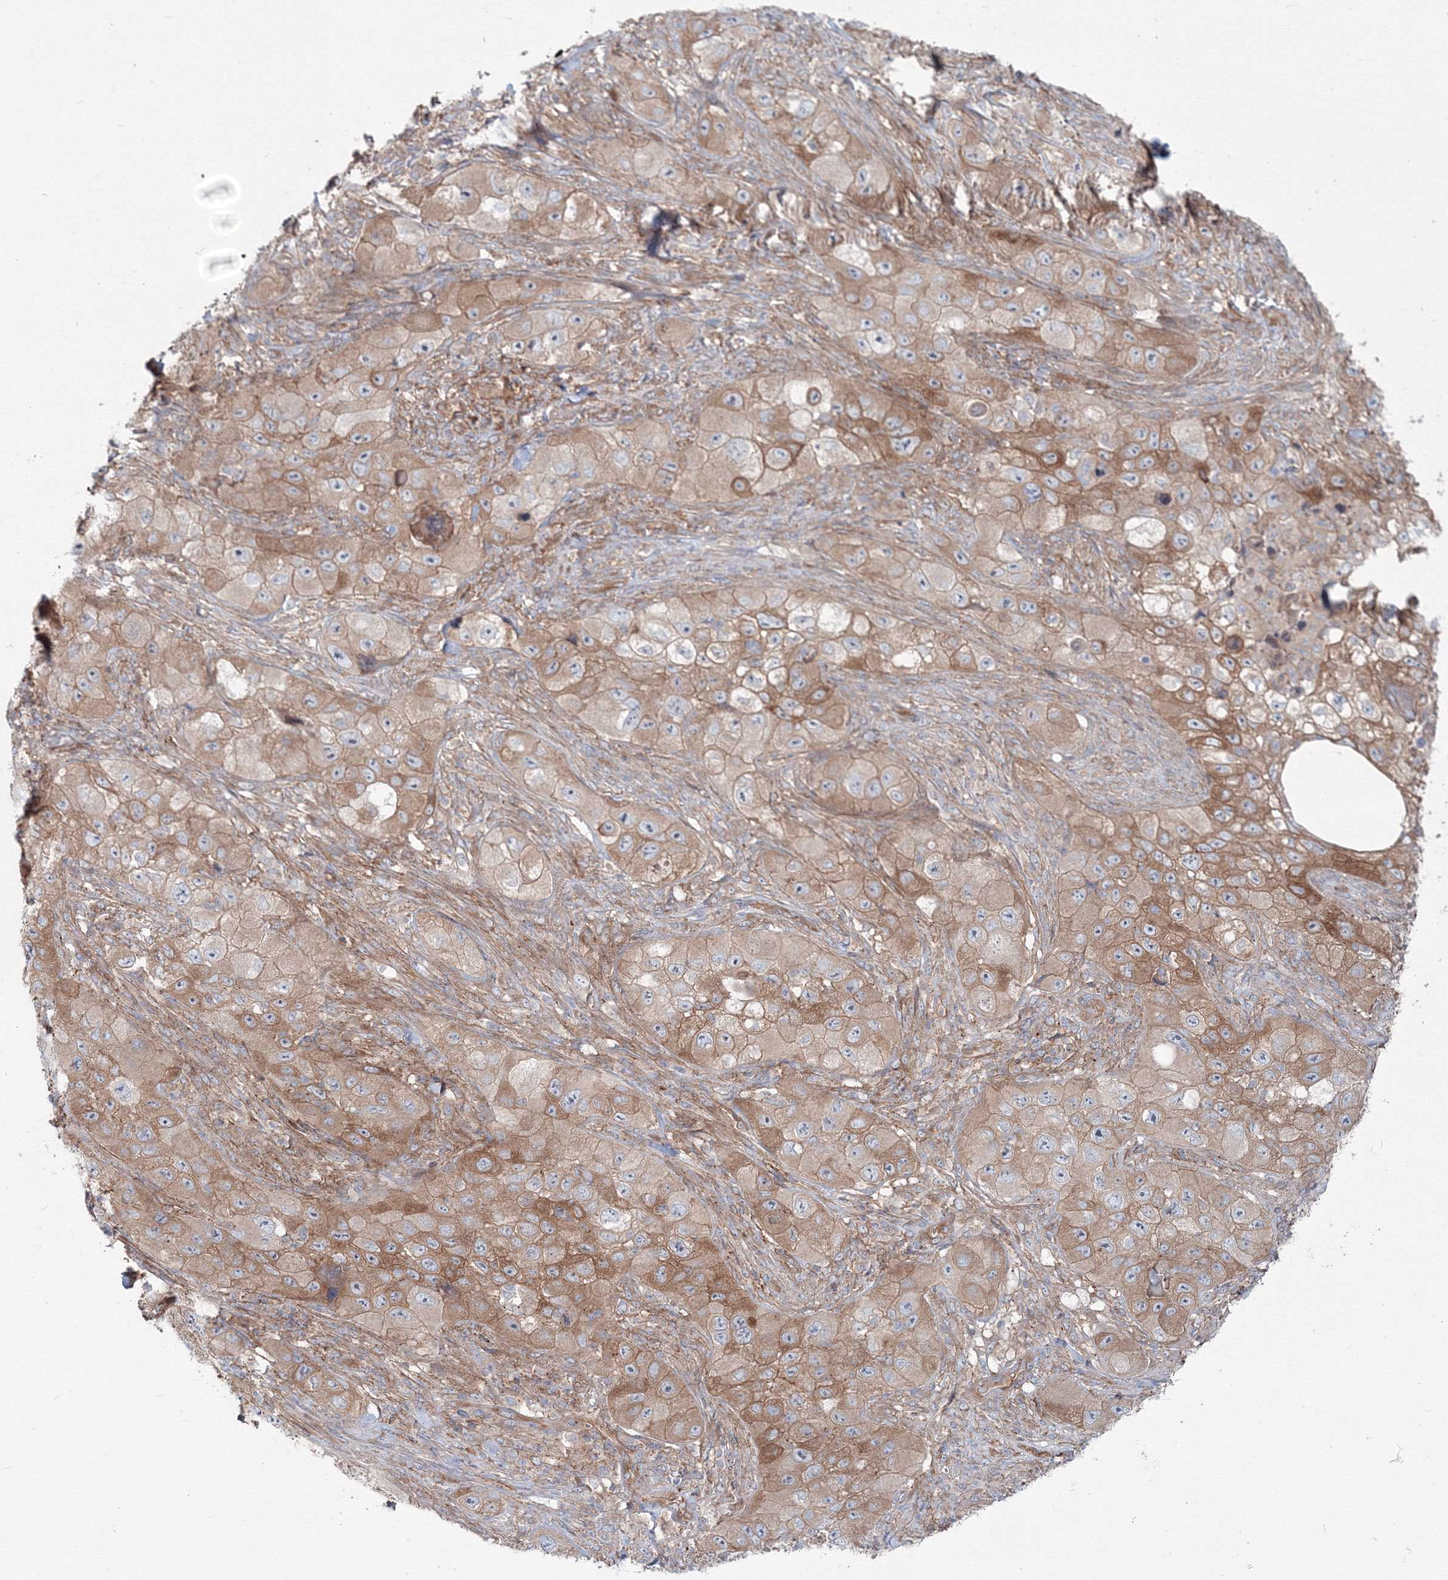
{"staining": {"intensity": "moderate", "quantity": "25%-75%", "location": "cytoplasmic/membranous"}, "tissue": "skin cancer", "cell_type": "Tumor cells", "image_type": "cancer", "snomed": [{"axis": "morphology", "description": "Squamous cell carcinoma, NOS"}, {"axis": "topography", "description": "Skin"}, {"axis": "topography", "description": "Subcutis"}], "caption": "Skin squamous cell carcinoma stained for a protein exhibits moderate cytoplasmic/membranous positivity in tumor cells.", "gene": "SH3PXD2A", "patient": {"sex": "male", "age": 73}}